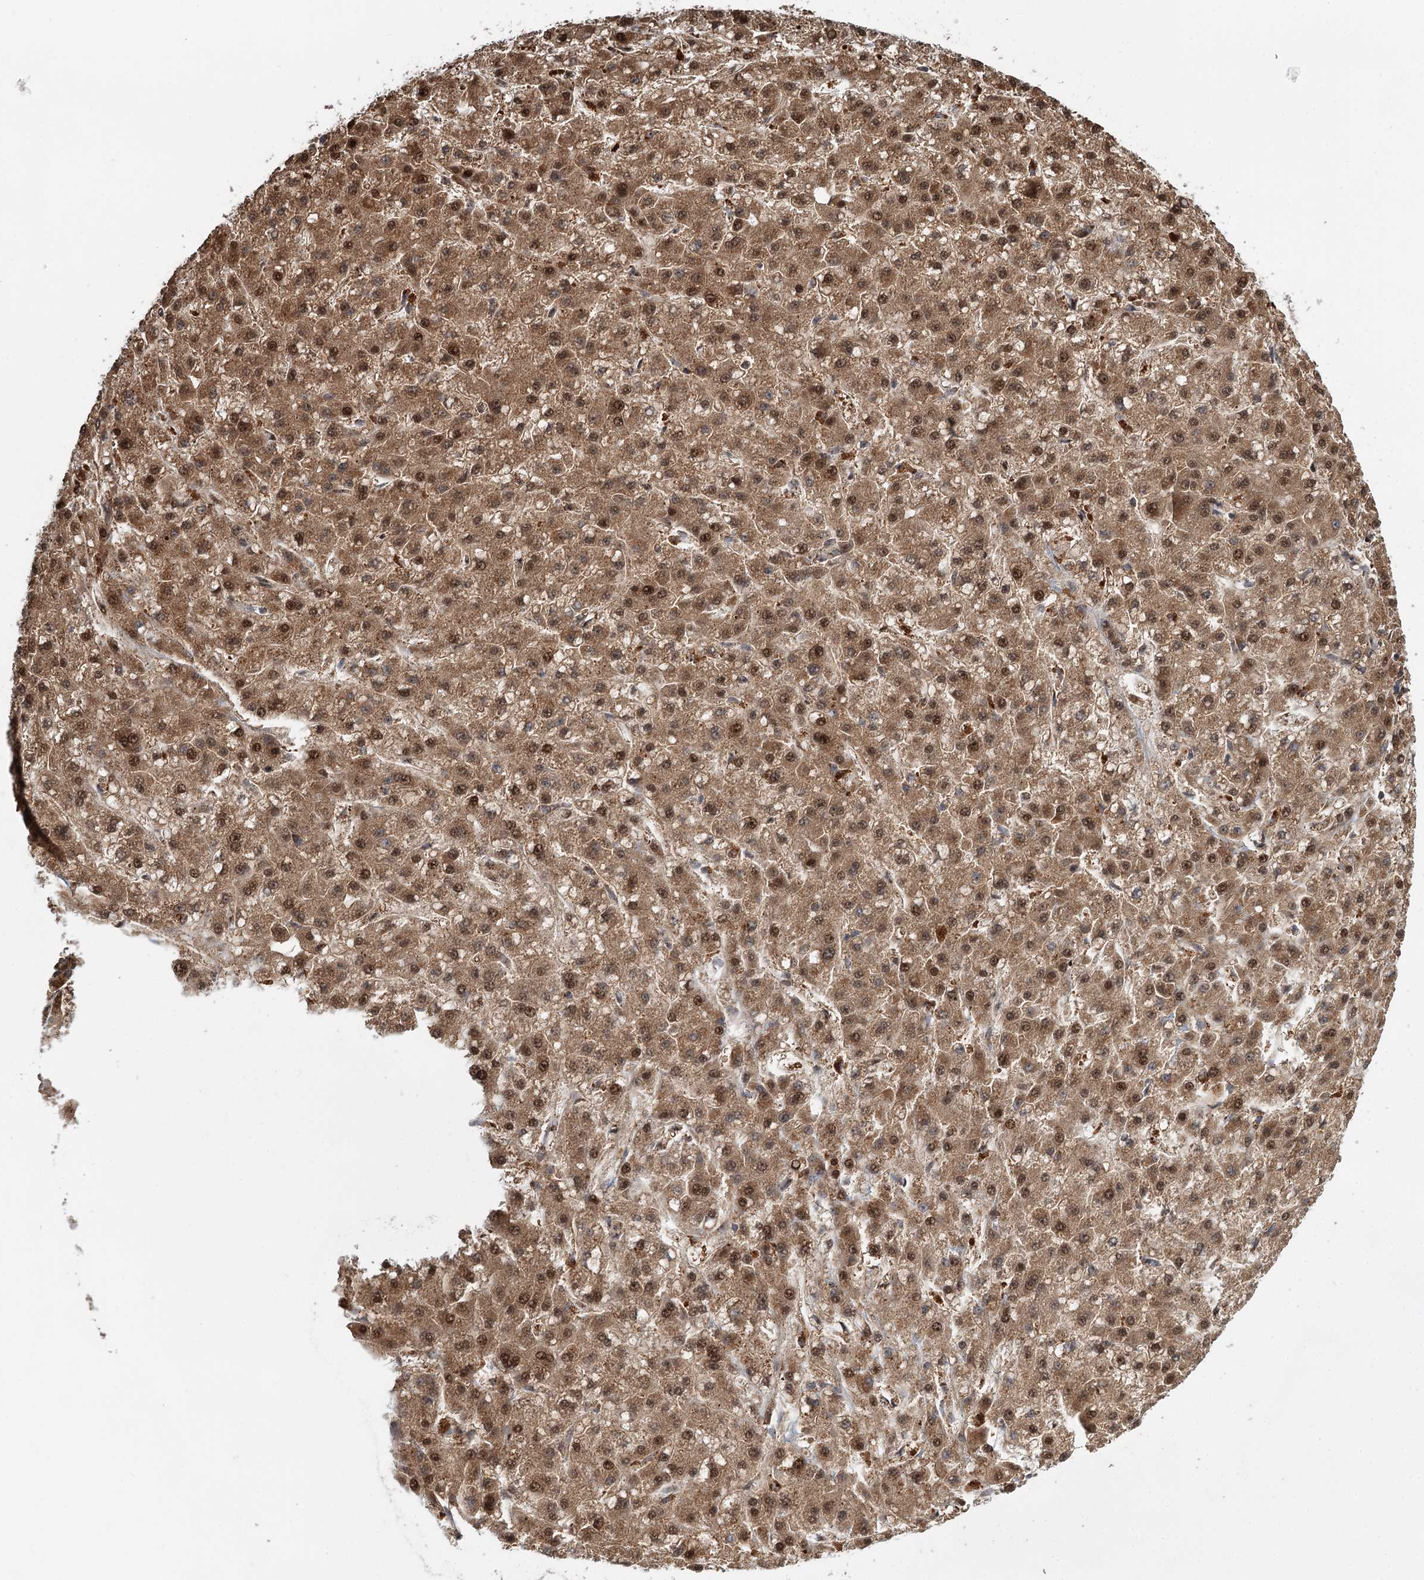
{"staining": {"intensity": "moderate", "quantity": ">75%", "location": "cytoplasmic/membranous,nuclear"}, "tissue": "liver cancer", "cell_type": "Tumor cells", "image_type": "cancer", "snomed": [{"axis": "morphology", "description": "Carcinoma, Hepatocellular, NOS"}, {"axis": "topography", "description": "Liver"}], "caption": "Hepatocellular carcinoma (liver) stained with a protein marker shows moderate staining in tumor cells.", "gene": "N6AMT1", "patient": {"sex": "male", "age": 67}}